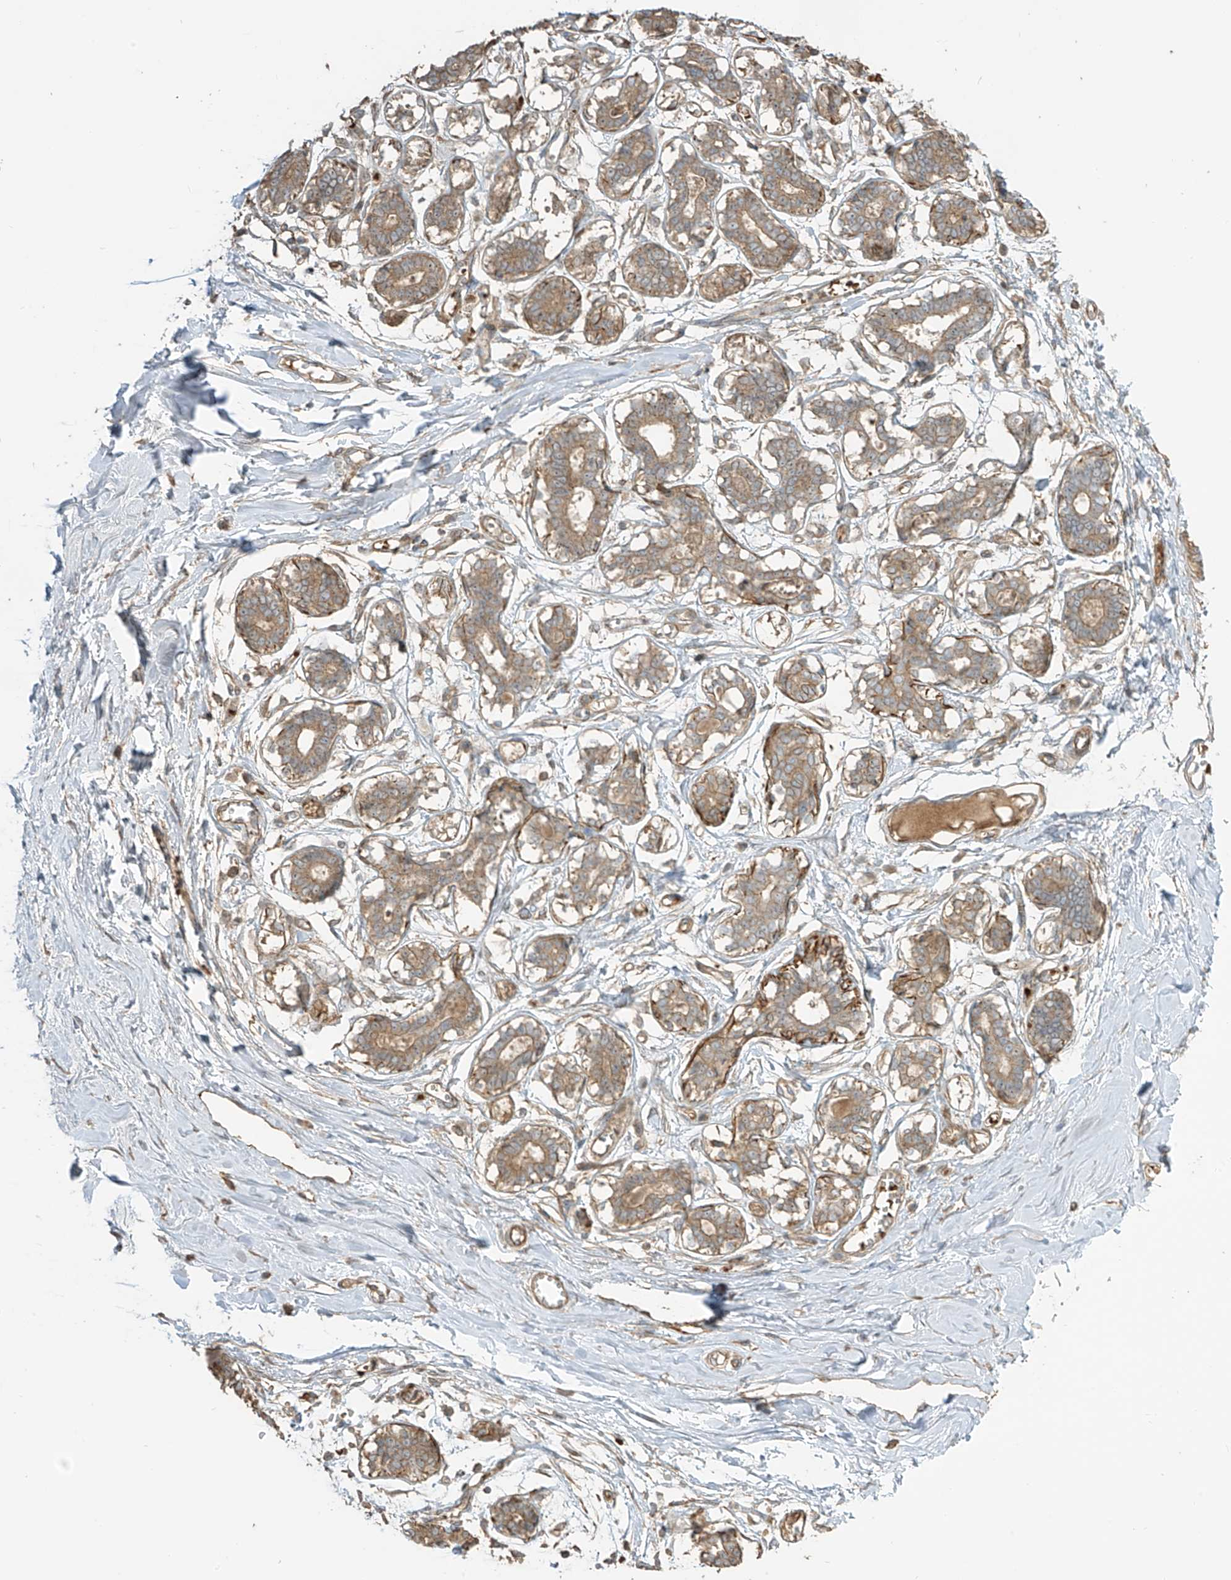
{"staining": {"intensity": "negative", "quantity": "none", "location": "none"}, "tissue": "breast", "cell_type": "Adipocytes", "image_type": "normal", "snomed": [{"axis": "morphology", "description": "Normal tissue, NOS"}, {"axis": "topography", "description": "Breast"}], "caption": "Adipocytes show no significant expression in unremarkable breast. (Brightfield microscopy of DAB immunohistochemistry at high magnification).", "gene": "ENTR1", "patient": {"sex": "female", "age": 27}}